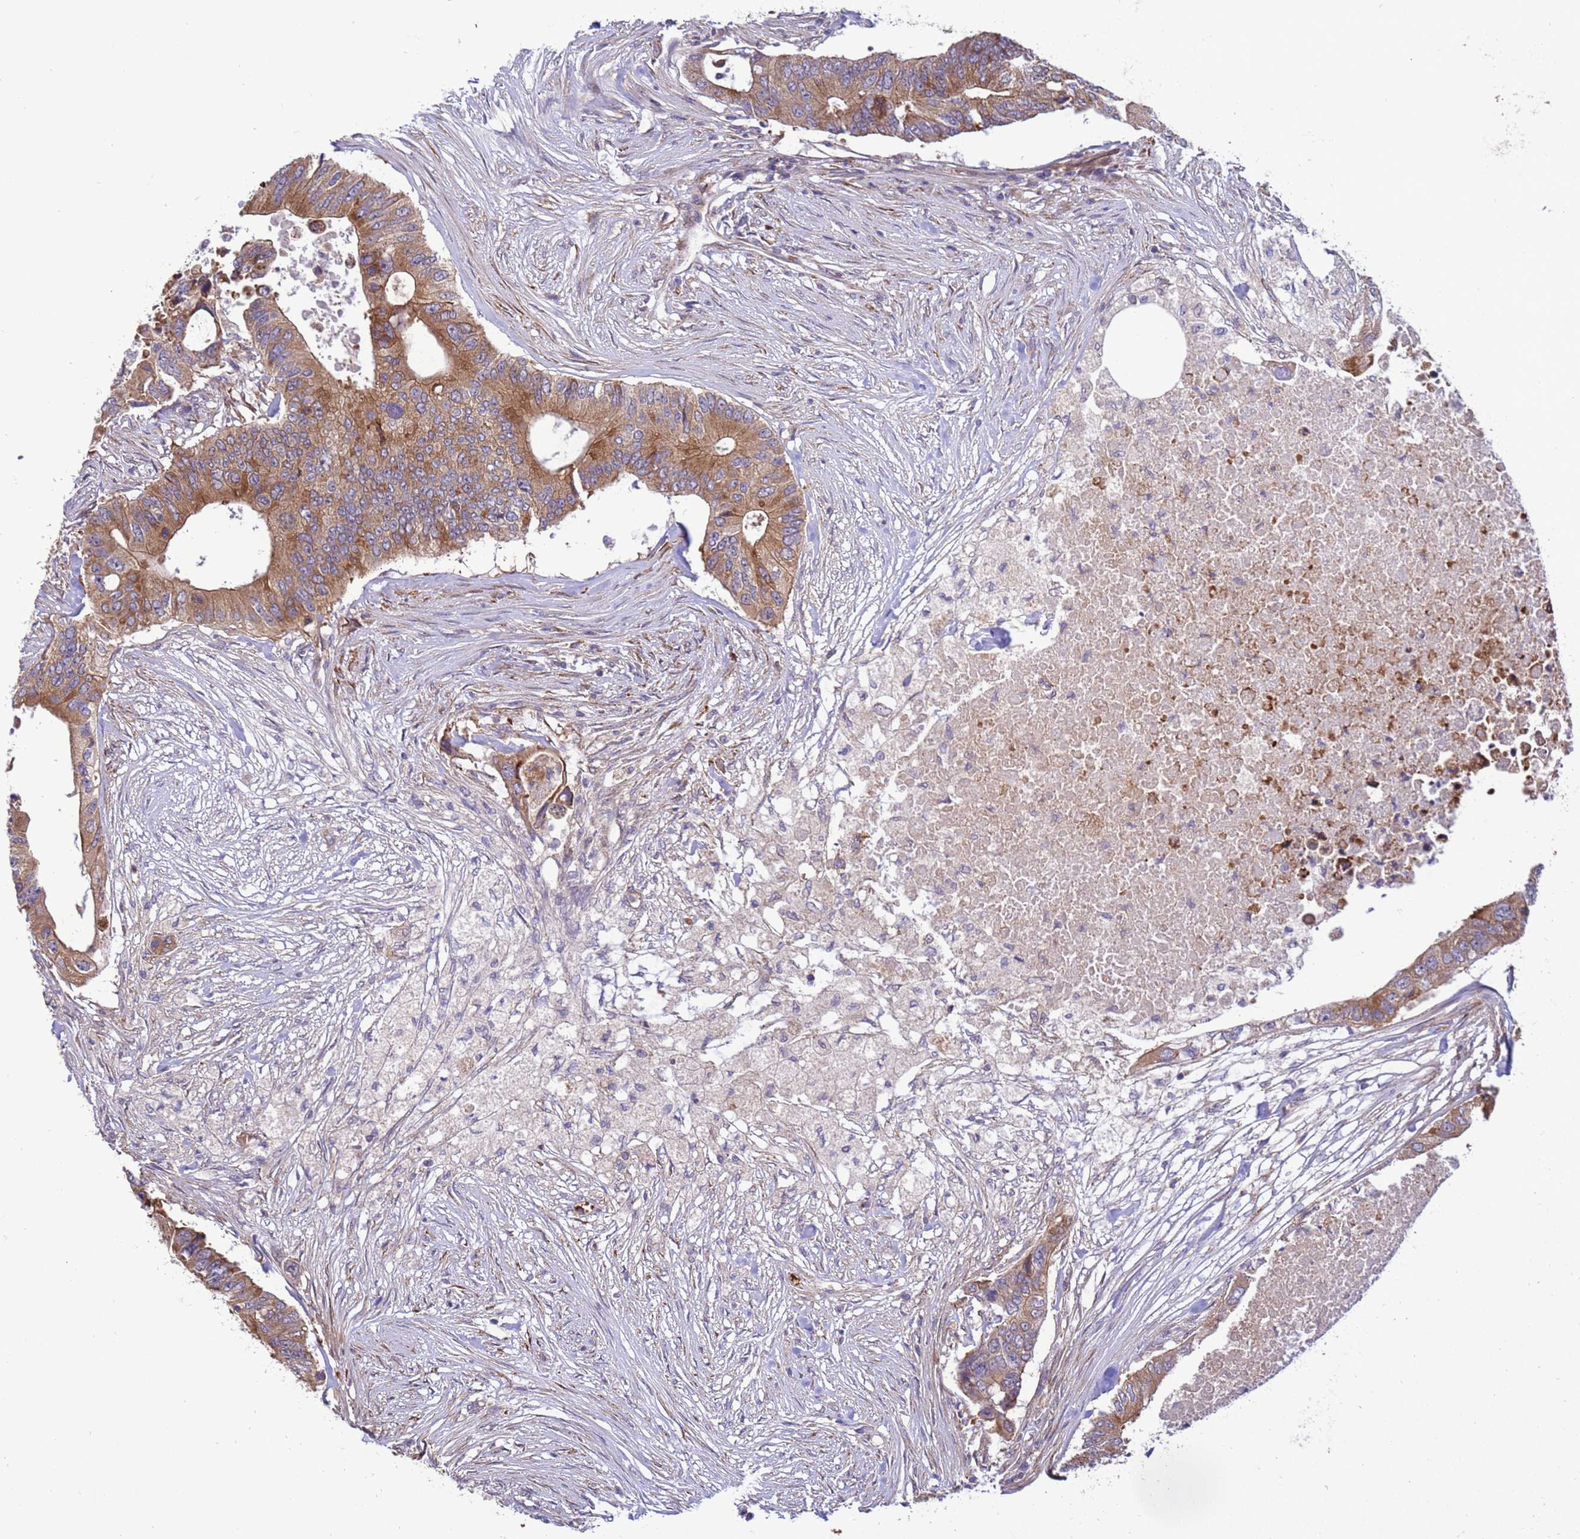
{"staining": {"intensity": "moderate", "quantity": ">75%", "location": "cytoplasmic/membranous"}, "tissue": "colorectal cancer", "cell_type": "Tumor cells", "image_type": "cancer", "snomed": [{"axis": "morphology", "description": "Adenocarcinoma, NOS"}, {"axis": "topography", "description": "Colon"}], "caption": "Immunohistochemistry (IHC) histopathology image of human colorectal adenocarcinoma stained for a protein (brown), which demonstrates medium levels of moderate cytoplasmic/membranous positivity in about >75% of tumor cells.", "gene": "GEN1", "patient": {"sex": "male", "age": 71}}